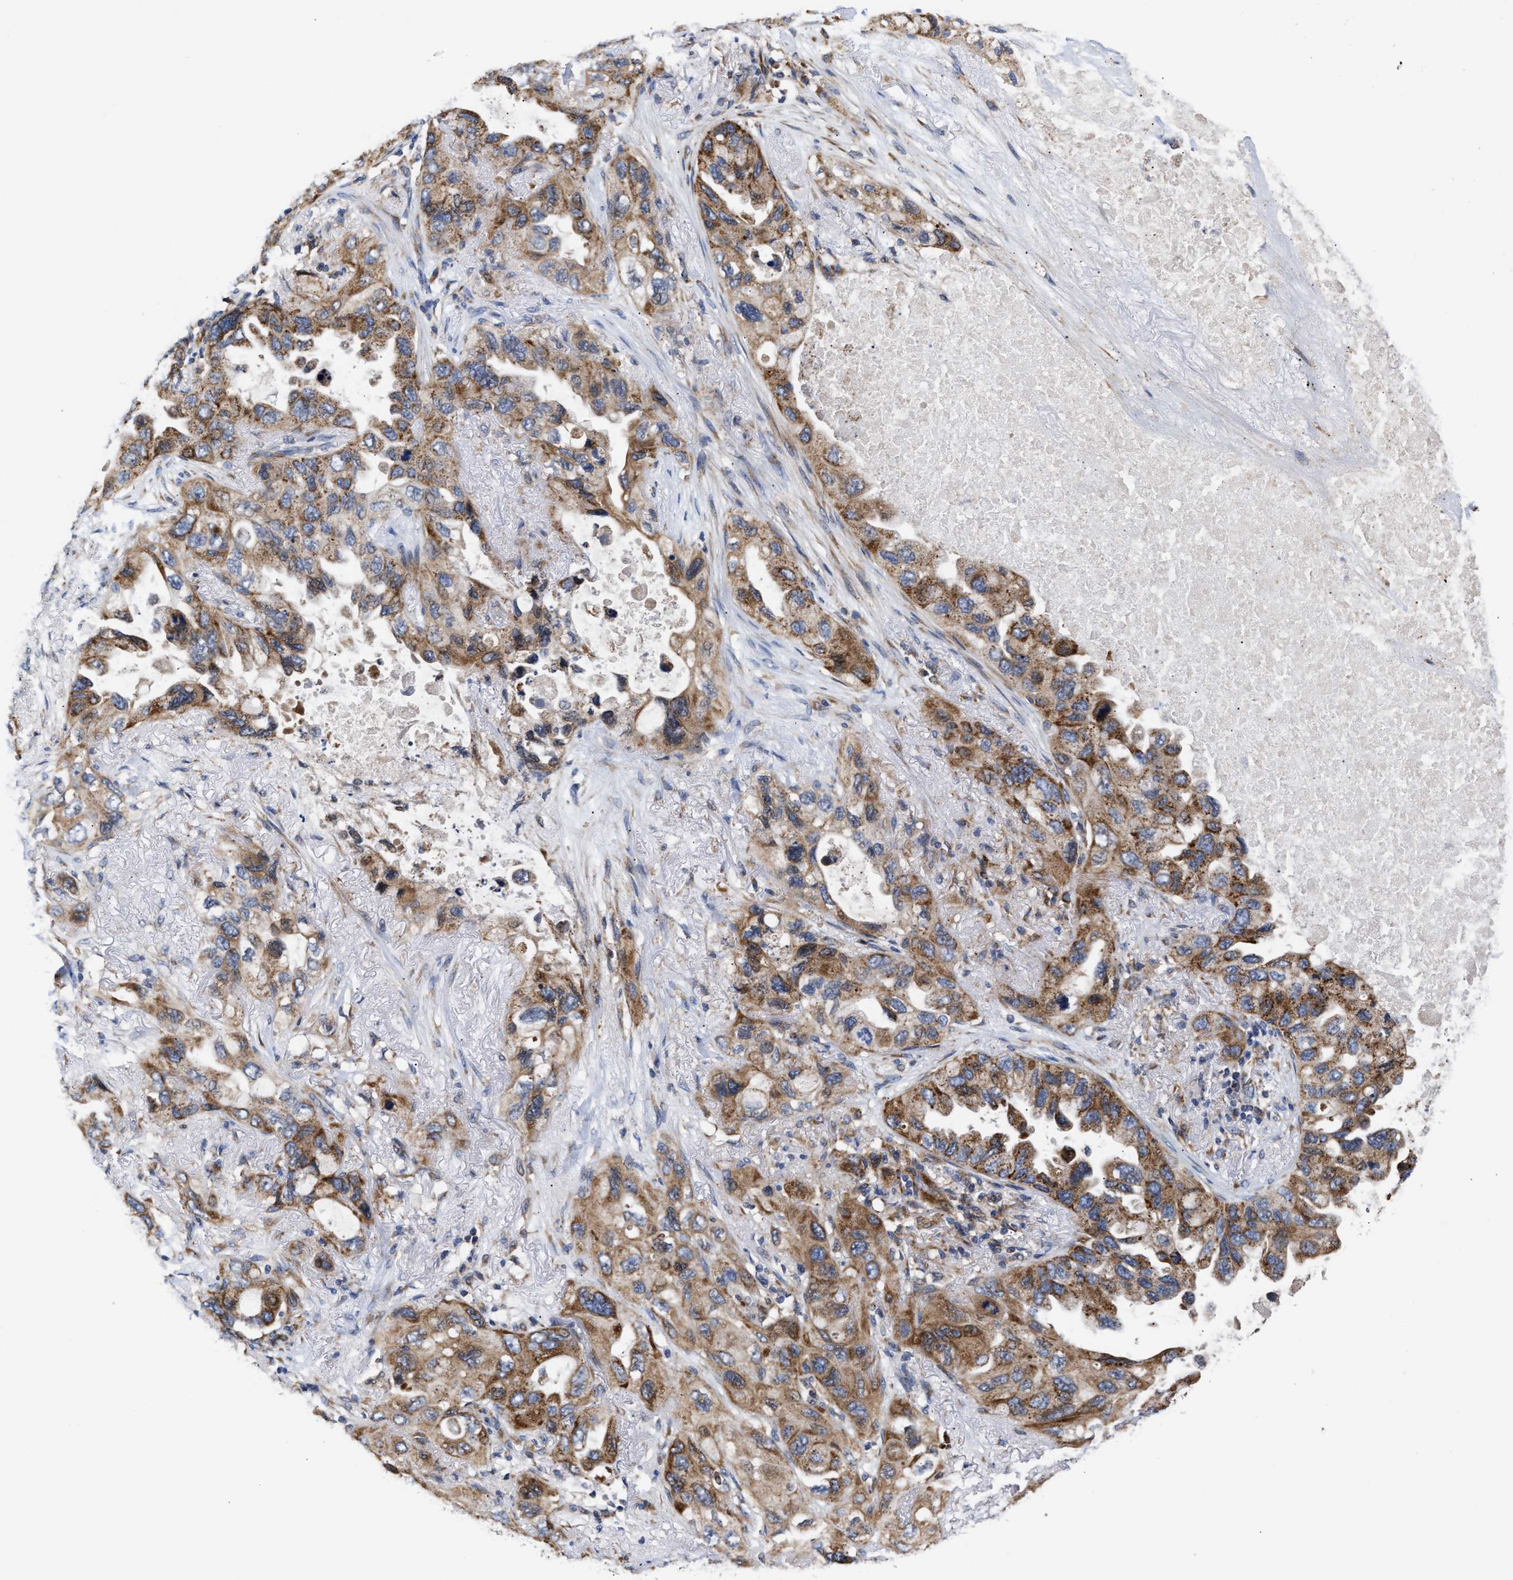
{"staining": {"intensity": "moderate", "quantity": ">75%", "location": "cytoplasmic/membranous"}, "tissue": "lung cancer", "cell_type": "Tumor cells", "image_type": "cancer", "snomed": [{"axis": "morphology", "description": "Squamous cell carcinoma, NOS"}, {"axis": "topography", "description": "Lung"}], "caption": "A medium amount of moderate cytoplasmic/membranous positivity is seen in approximately >75% of tumor cells in lung squamous cell carcinoma tissue.", "gene": "MALSU1", "patient": {"sex": "female", "age": 73}}